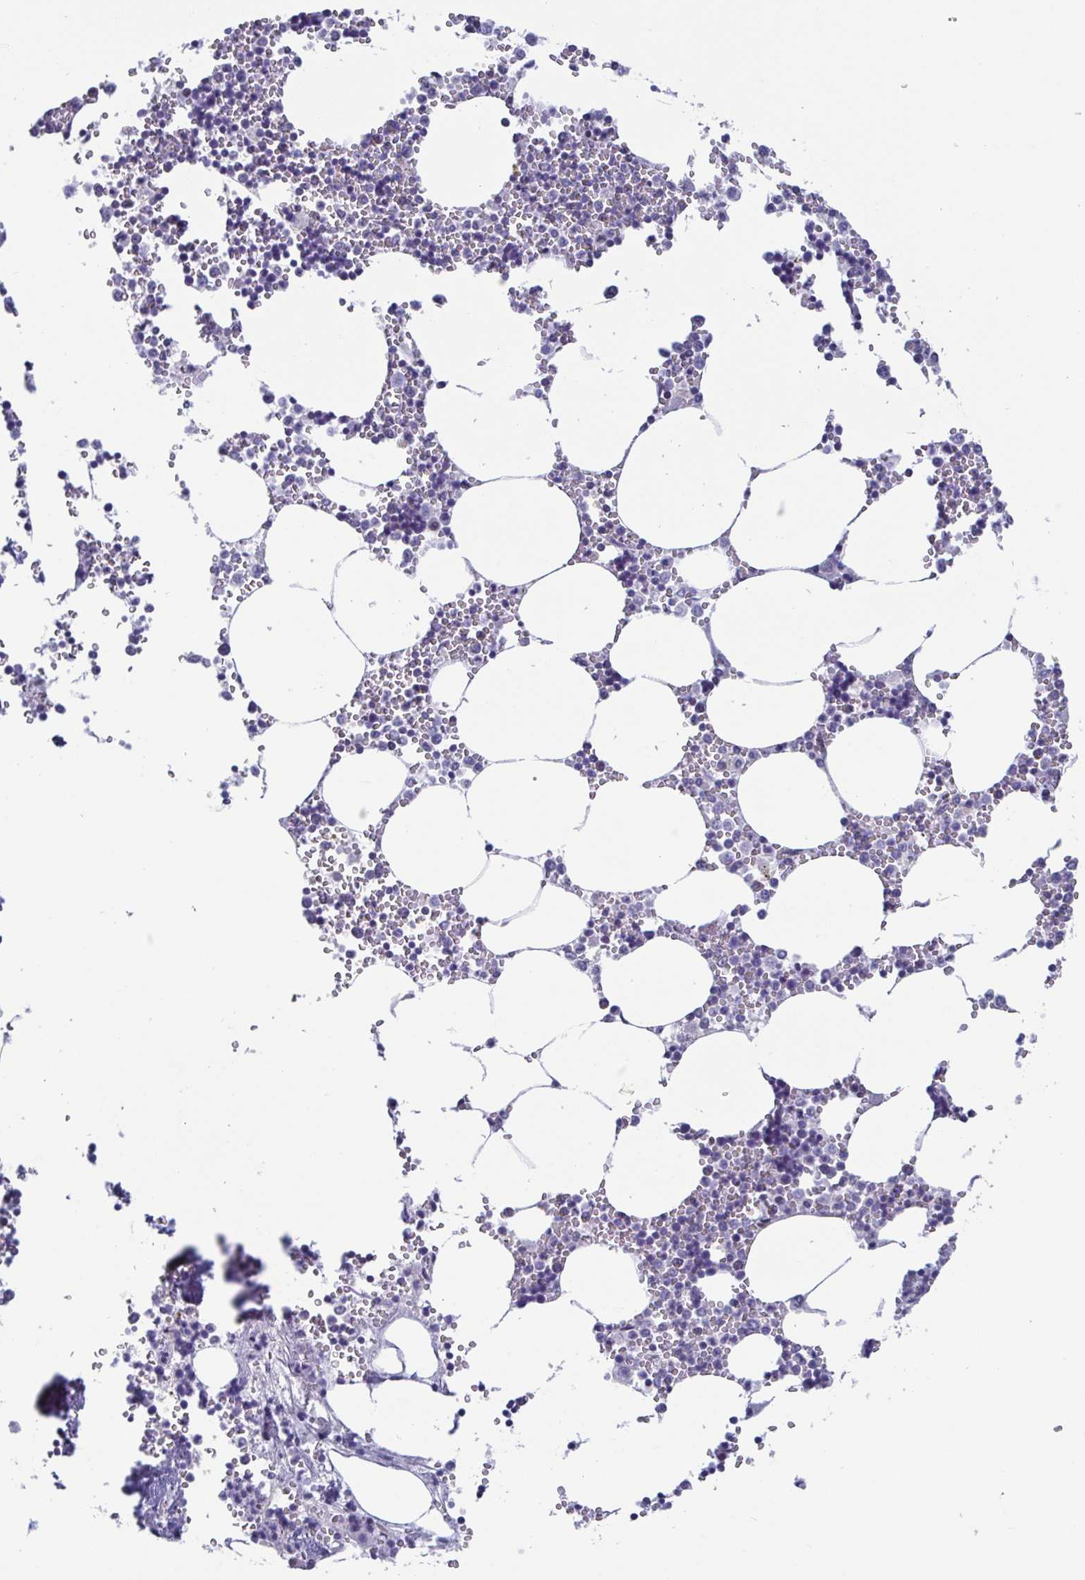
{"staining": {"intensity": "negative", "quantity": "none", "location": "none"}, "tissue": "bone marrow", "cell_type": "Hematopoietic cells", "image_type": "normal", "snomed": [{"axis": "morphology", "description": "Normal tissue, NOS"}, {"axis": "topography", "description": "Bone marrow"}], "caption": "High power microscopy histopathology image of an IHC photomicrograph of benign bone marrow, revealing no significant staining in hematopoietic cells. Brightfield microscopy of IHC stained with DAB (3,3'-diaminobenzidine) (brown) and hematoxylin (blue), captured at high magnification.", "gene": "TMEM92", "patient": {"sex": "male", "age": 54}}